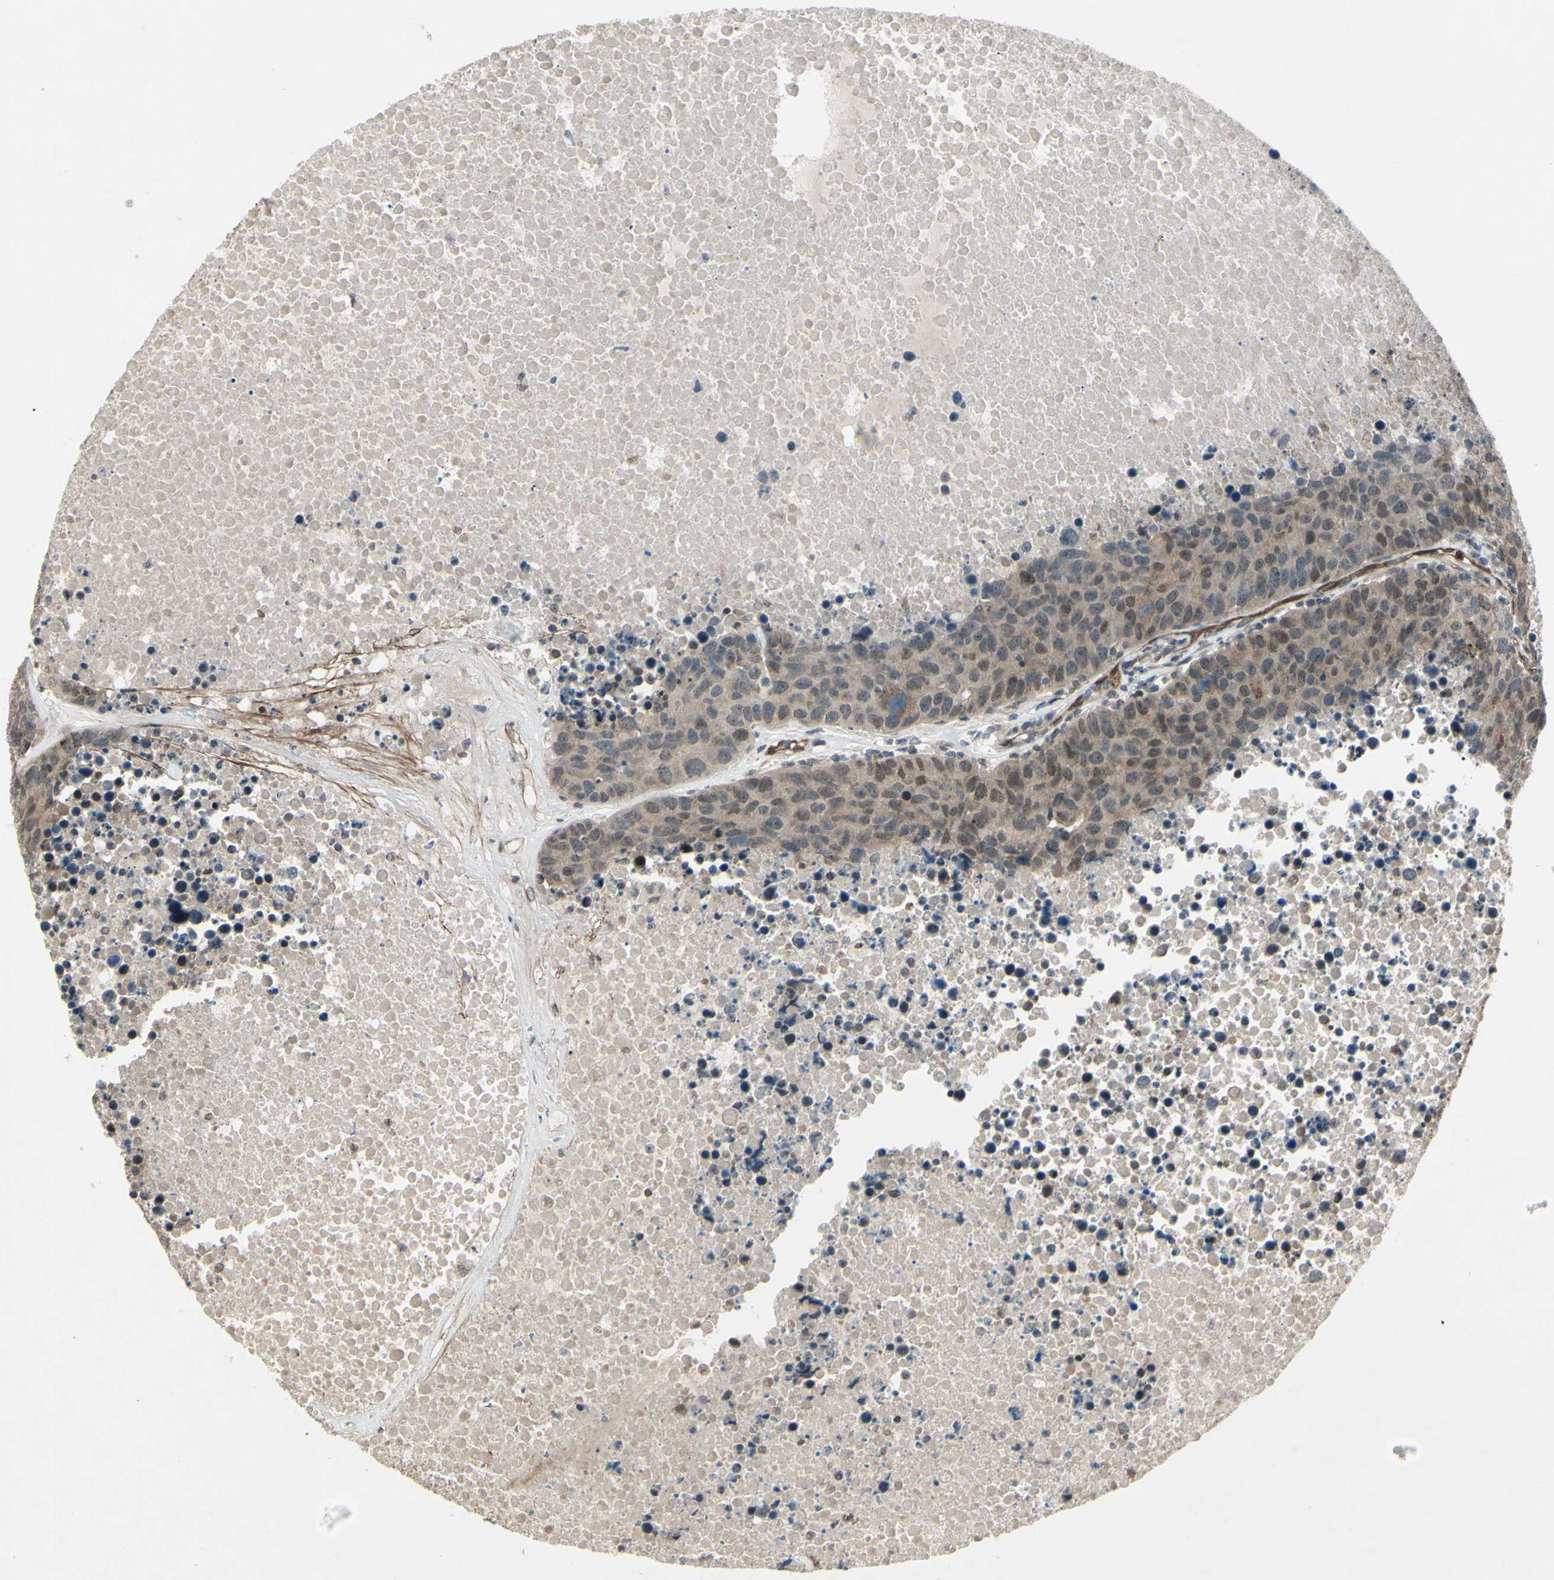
{"staining": {"intensity": "weak", "quantity": ">75%", "location": "cytoplasmic/membranous"}, "tissue": "carcinoid", "cell_type": "Tumor cells", "image_type": "cancer", "snomed": [{"axis": "morphology", "description": "Carcinoid, malignant, NOS"}, {"axis": "topography", "description": "Lung"}], "caption": "Protein staining of carcinoid tissue reveals weak cytoplasmic/membranous positivity in approximately >75% of tumor cells.", "gene": "MLF2", "patient": {"sex": "male", "age": 60}}